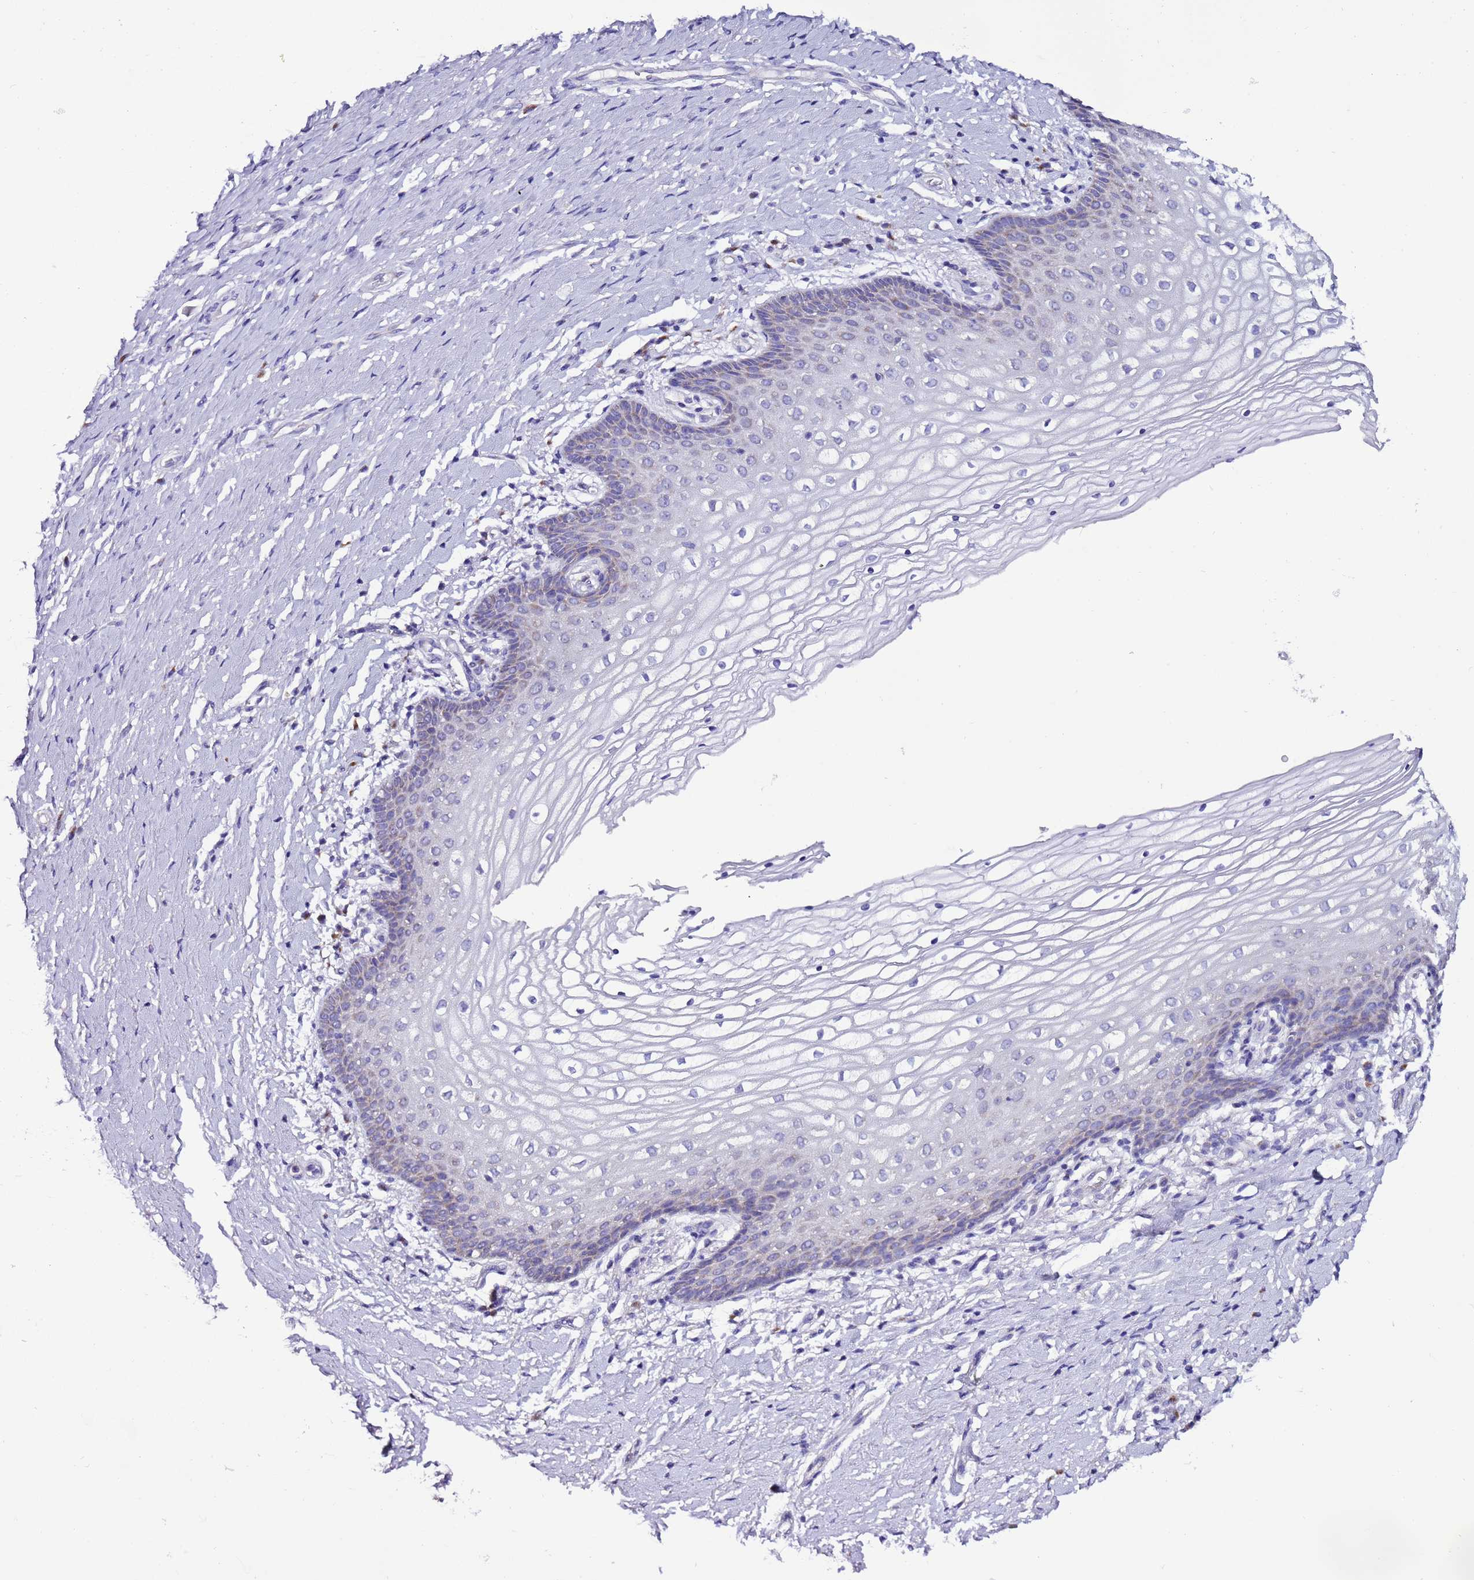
{"staining": {"intensity": "negative", "quantity": "none", "location": "none"}, "tissue": "vagina", "cell_type": "Squamous epithelial cells", "image_type": "normal", "snomed": [{"axis": "morphology", "description": "Normal tissue, NOS"}, {"axis": "topography", "description": "Vagina"}], "caption": "Squamous epithelial cells show no significant protein expression in benign vagina. (DAB IHC with hematoxylin counter stain).", "gene": "AHI1", "patient": {"sex": "female", "age": 60}}